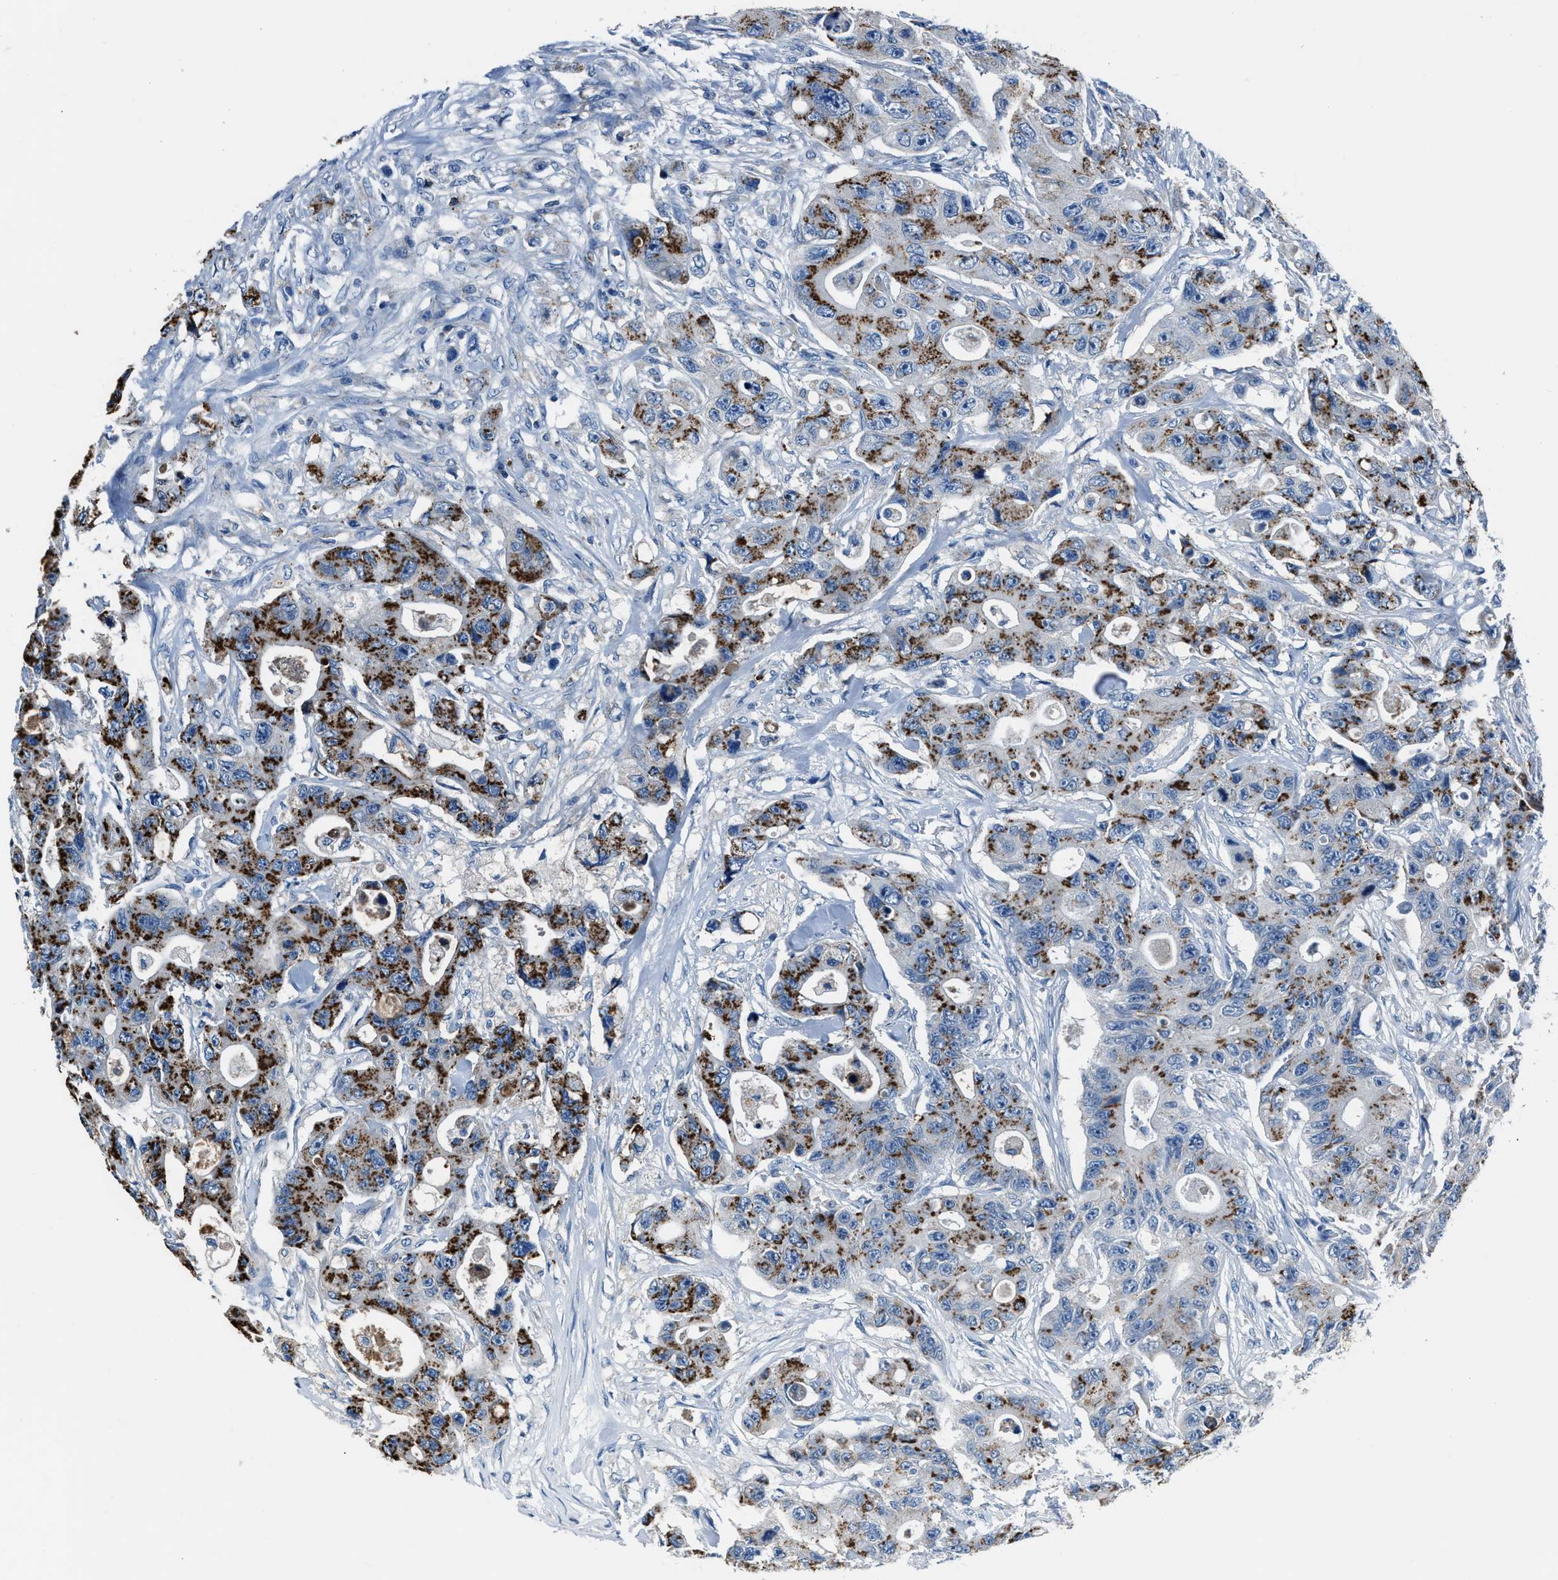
{"staining": {"intensity": "strong", "quantity": ">75%", "location": "cytoplasmic/membranous"}, "tissue": "colorectal cancer", "cell_type": "Tumor cells", "image_type": "cancer", "snomed": [{"axis": "morphology", "description": "Adenocarcinoma, NOS"}, {"axis": "topography", "description": "Colon"}], "caption": "Immunohistochemistry image of neoplastic tissue: adenocarcinoma (colorectal) stained using IHC exhibits high levels of strong protein expression localized specifically in the cytoplasmic/membranous of tumor cells, appearing as a cytoplasmic/membranous brown color.", "gene": "ADAM2", "patient": {"sex": "female", "age": 46}}